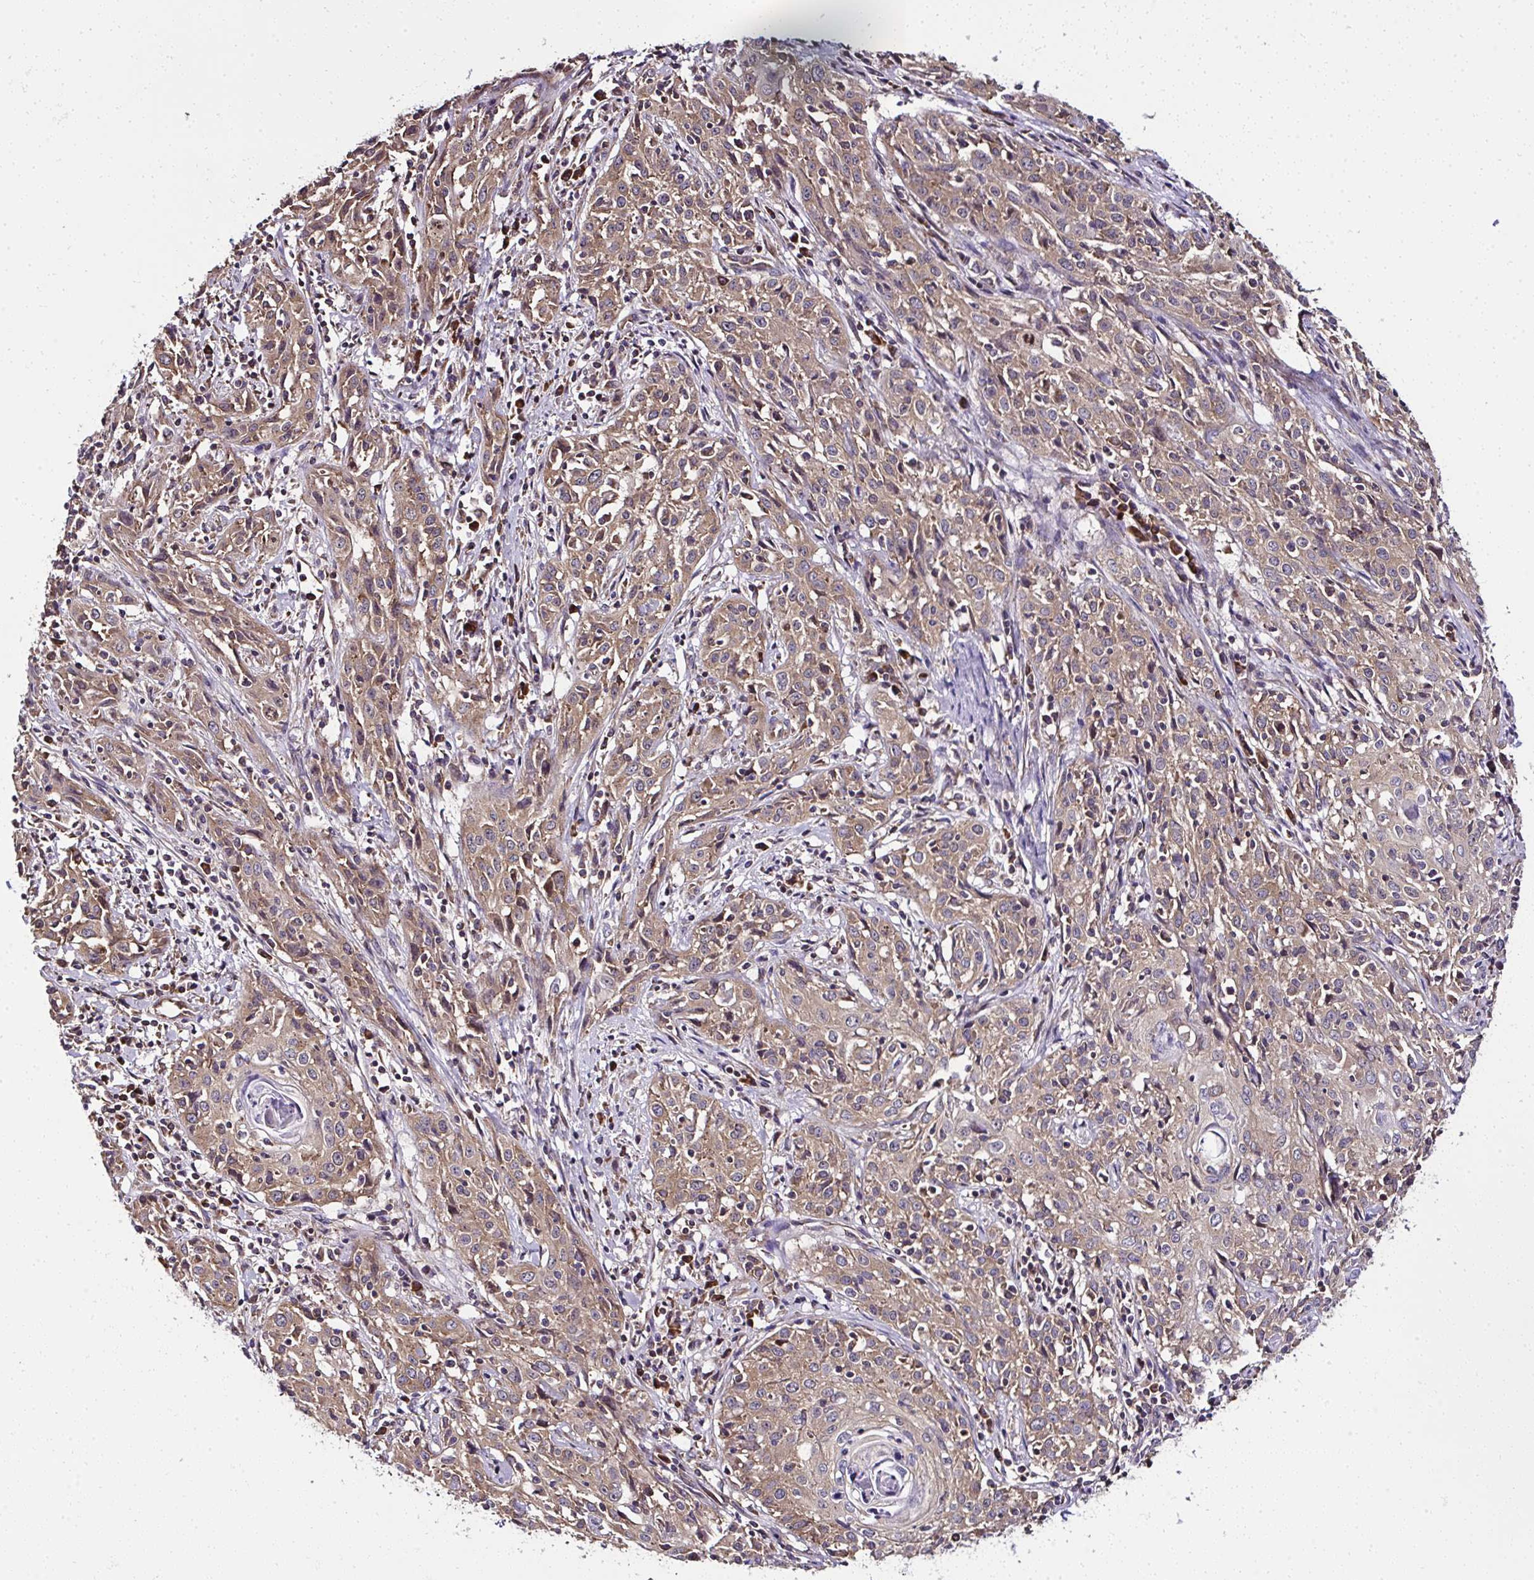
{"staining": {"intensity": "weak", "quantity": ">75%", "location": "cytoplasmic/membranous"}, "tissue": "cervical cancer", "cell_type": "Tumor cells", "image_type": "cancer", "snomed": [{"axis": "morphology", "description": "Squamous cell carcinoma, NOS"}, {"axis": "topography", "description": "Cervix"}], "caption": "Protein expression analysis of squamous cell carcinoma (cervical) demonstrates weak cytoplasmic/membranous staining in about >75% of tumor cells.", "gene": "RPS7", "patient": {"sex": "female", "age": 57}}